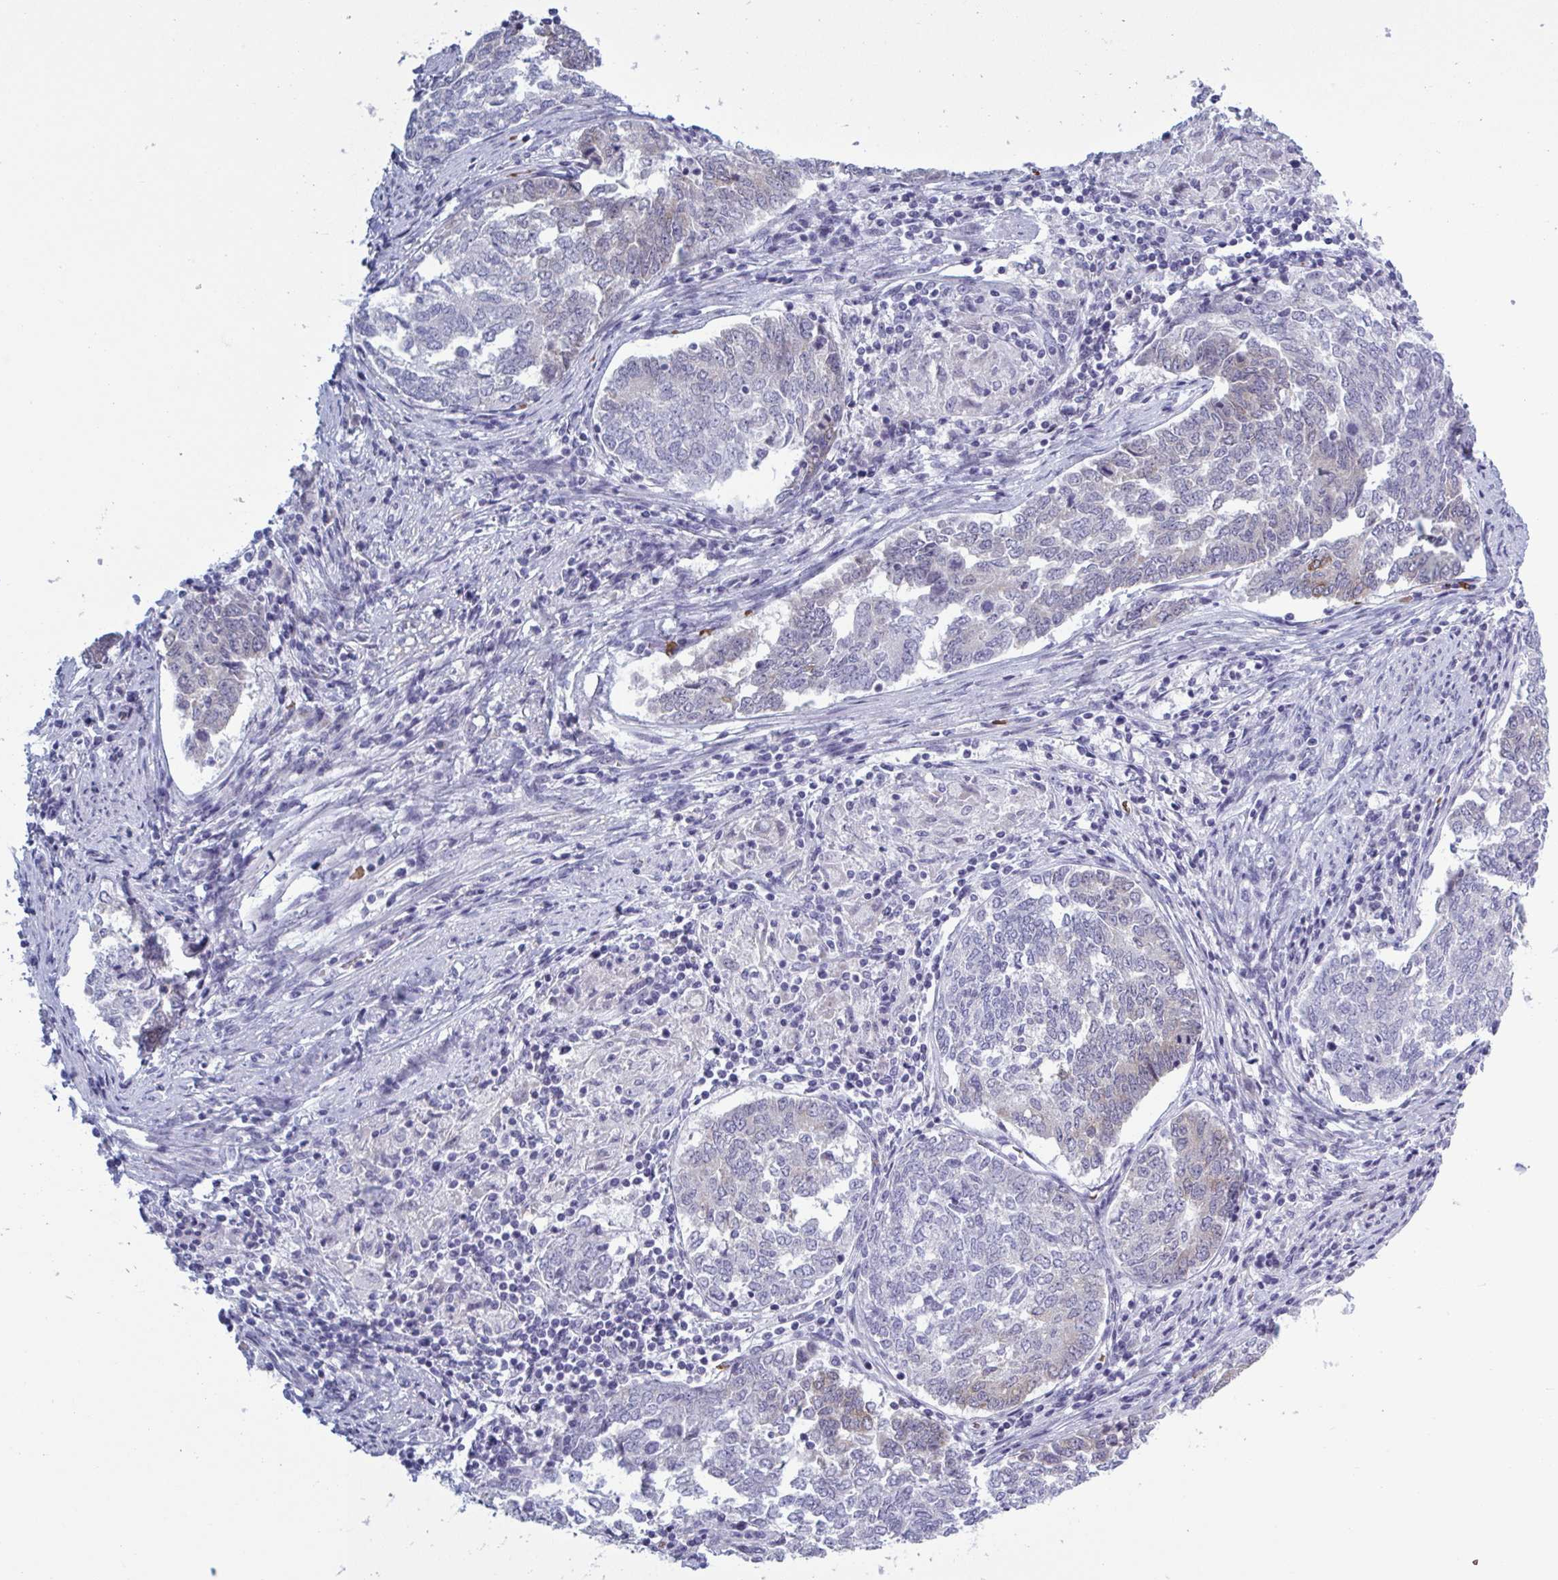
{"staining": {"intensity": "weak", "quantity": "<25%", "location": "cytoplasmic/membranous"}, "tissue": "endometrial cancer", "cell_type": "Tumor cells", "image_type": "cancer", "snomed": [{"axis": "morphology", "description": "Adenocarcinoma, NOS"}, {"axis": "topography", "description": "Endometrium"}], "caption": "Immunohistochemistry (IHC) photomicrograph of neoplastic tissue: endometrial cancer (adenocarcinoma) stained with DAB shows no significant protein positivity in tumor cells. (DAB (3,3'-diaminobenzidine) immunohistochemistry (IHC) with hematoxylin counter stain).", "gene": "HSD11B2", "patient": {"sex": "female", "age": 80}}